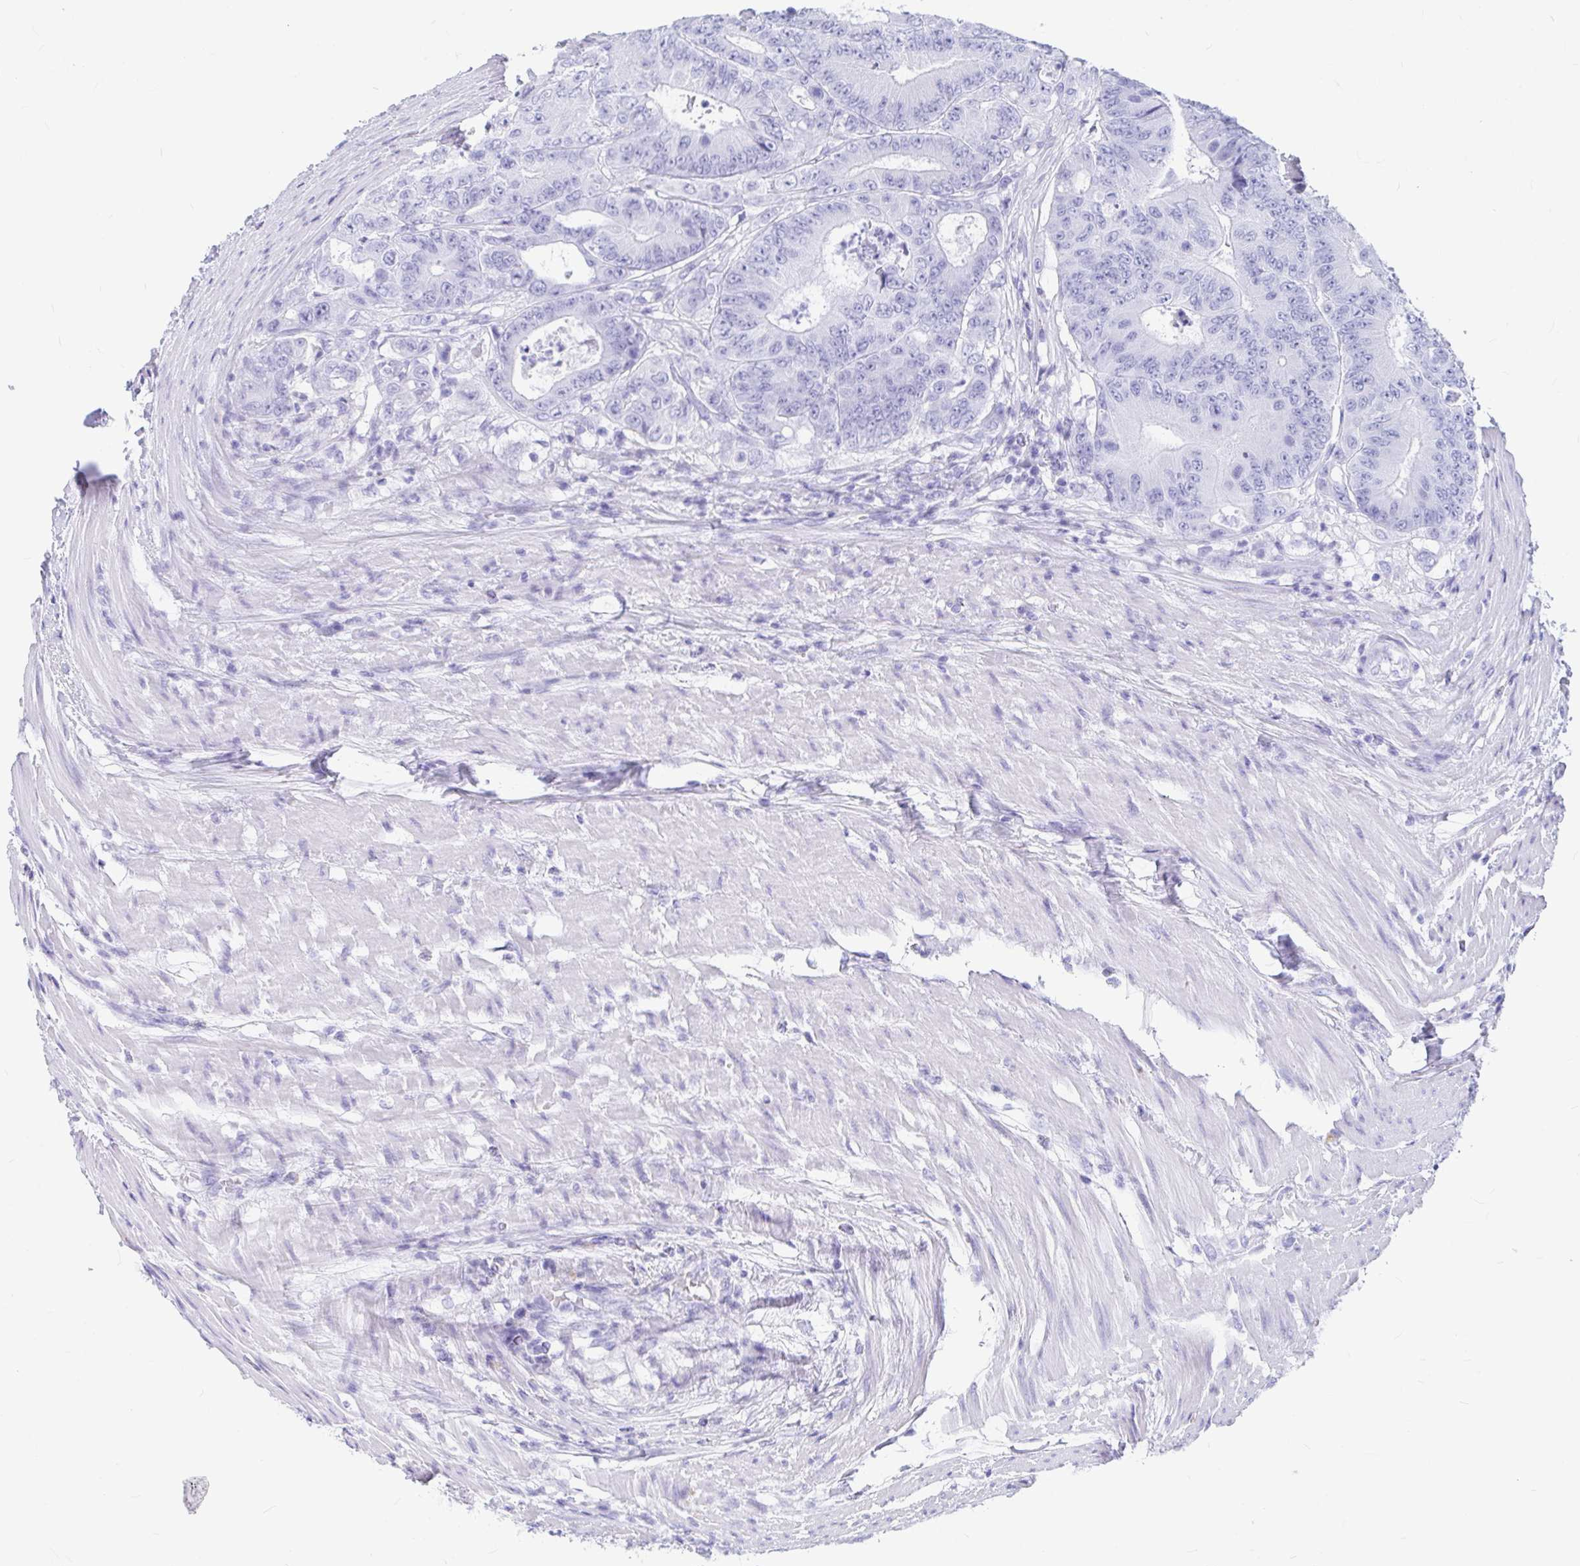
{"staining": {"intensity": "negative", "quantity": "none", "location": "none"}, "tissue": "colorectal cancer", "cell_type": "Tumor cells", "image_type": "cancer", "snomed": [{"axis": "morphology", "description": "Adenocarcinoma, NOS"}, {"axis": "topography", "description": "Colon"}], "caption": "Immunohistochemistry histopathology image of neoplastic tissue: adenocarcinoma (colorectal) stained with DAB (3,3'-diaminobenzidine) demonstrates no significant protein expression in tumor cells.", "gene": "OR5J2", "patient": {"sex": "female", "age": 48}}